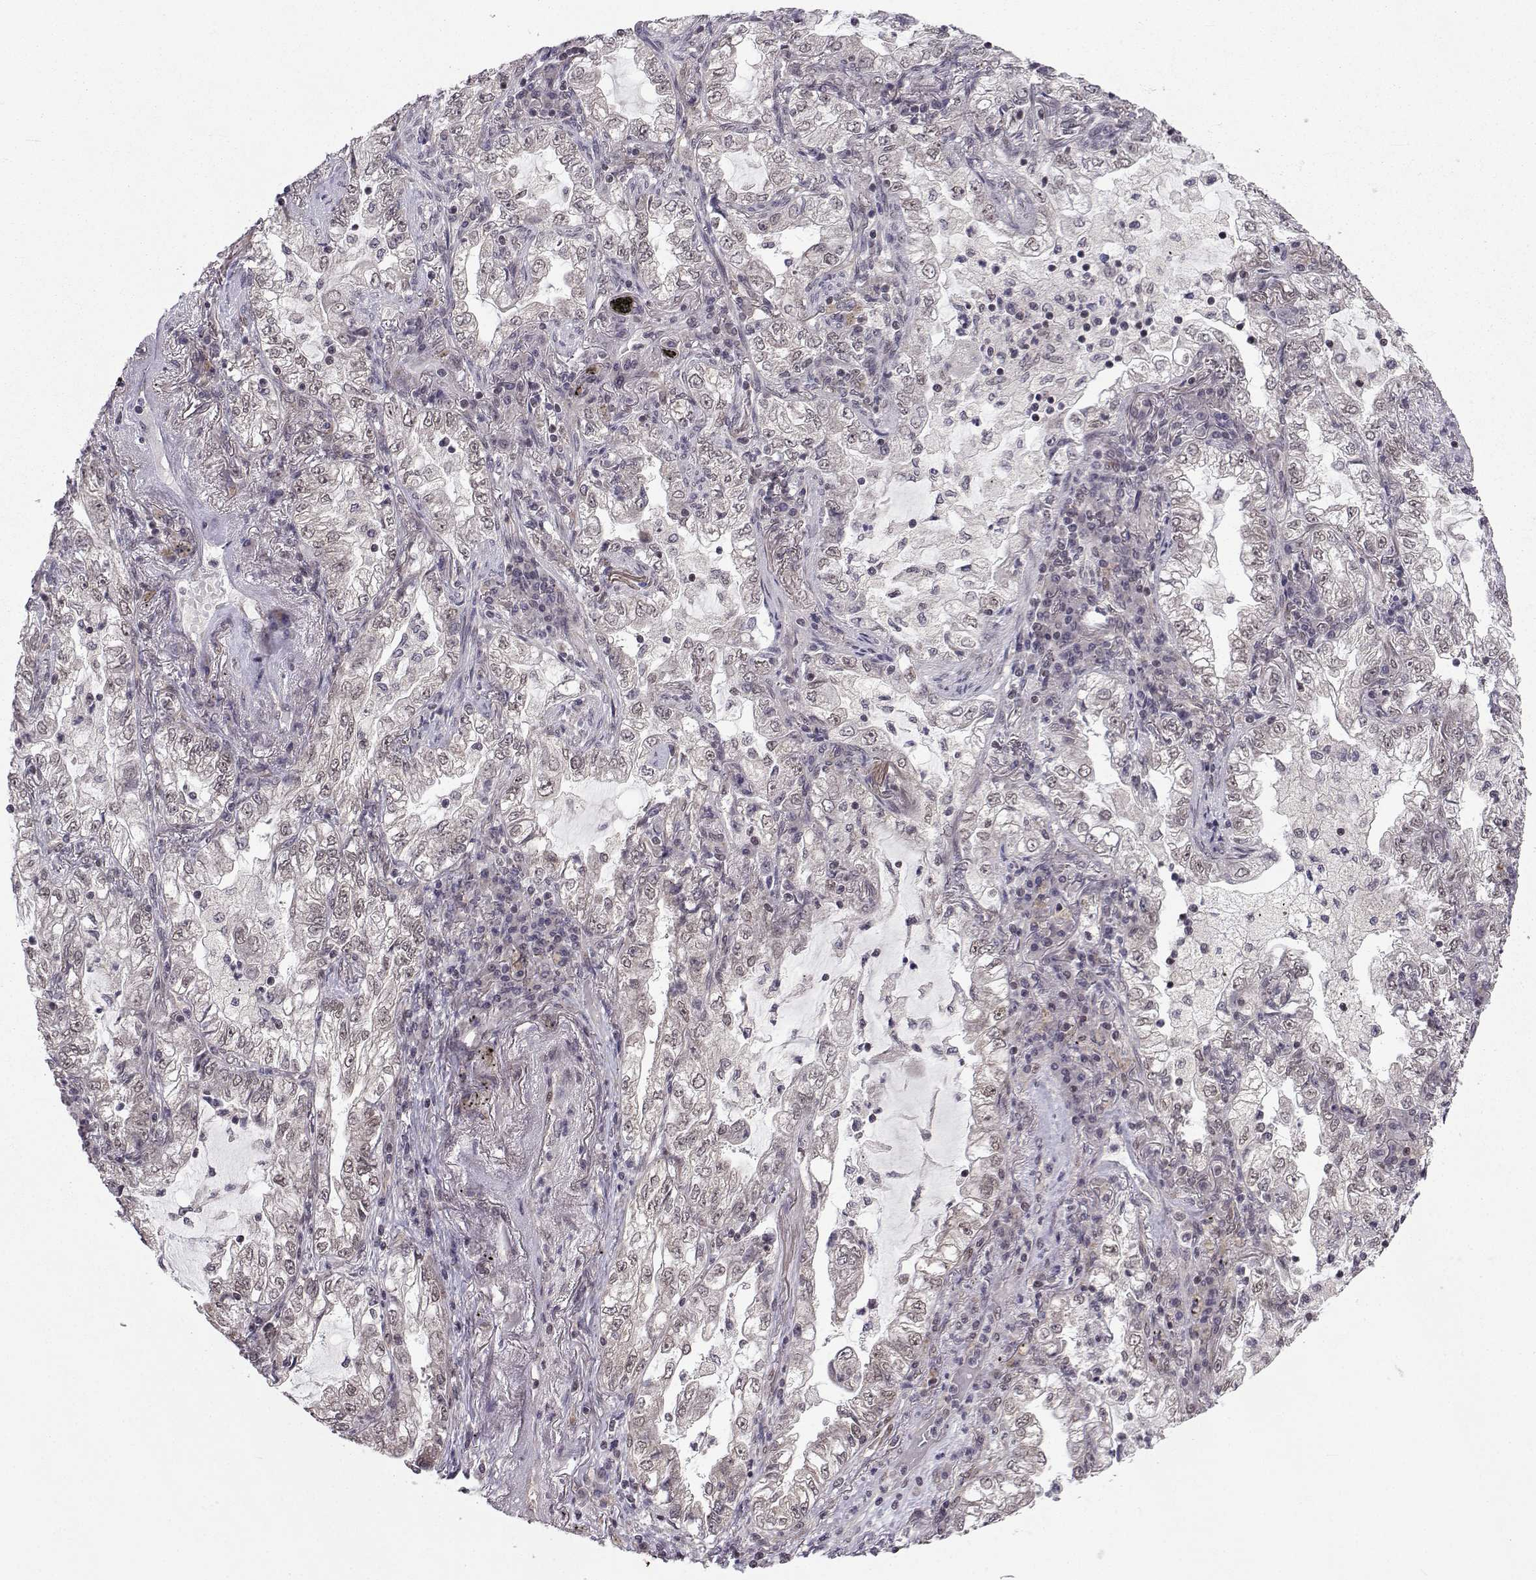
{"staining": {"intensity": "weak", "quantity": "<25%", "location": "cytoplasmic/membranous"}, "tissue": "lung cancer", "cell_type": "Tumor cells", "image_type": "cancer", "snomed": [{"axis": "morphology", "description": "Adenocarcinoma, NOS"}, {"axis": "topography", "description": "Lung"}], "caption": "An image of human lung cancer is negative for staining in tumor cells. (IHC, brightfield microscopy, high magnification).", "gene": "PKN2", "patient": {"sex": "female", "age": 73}}